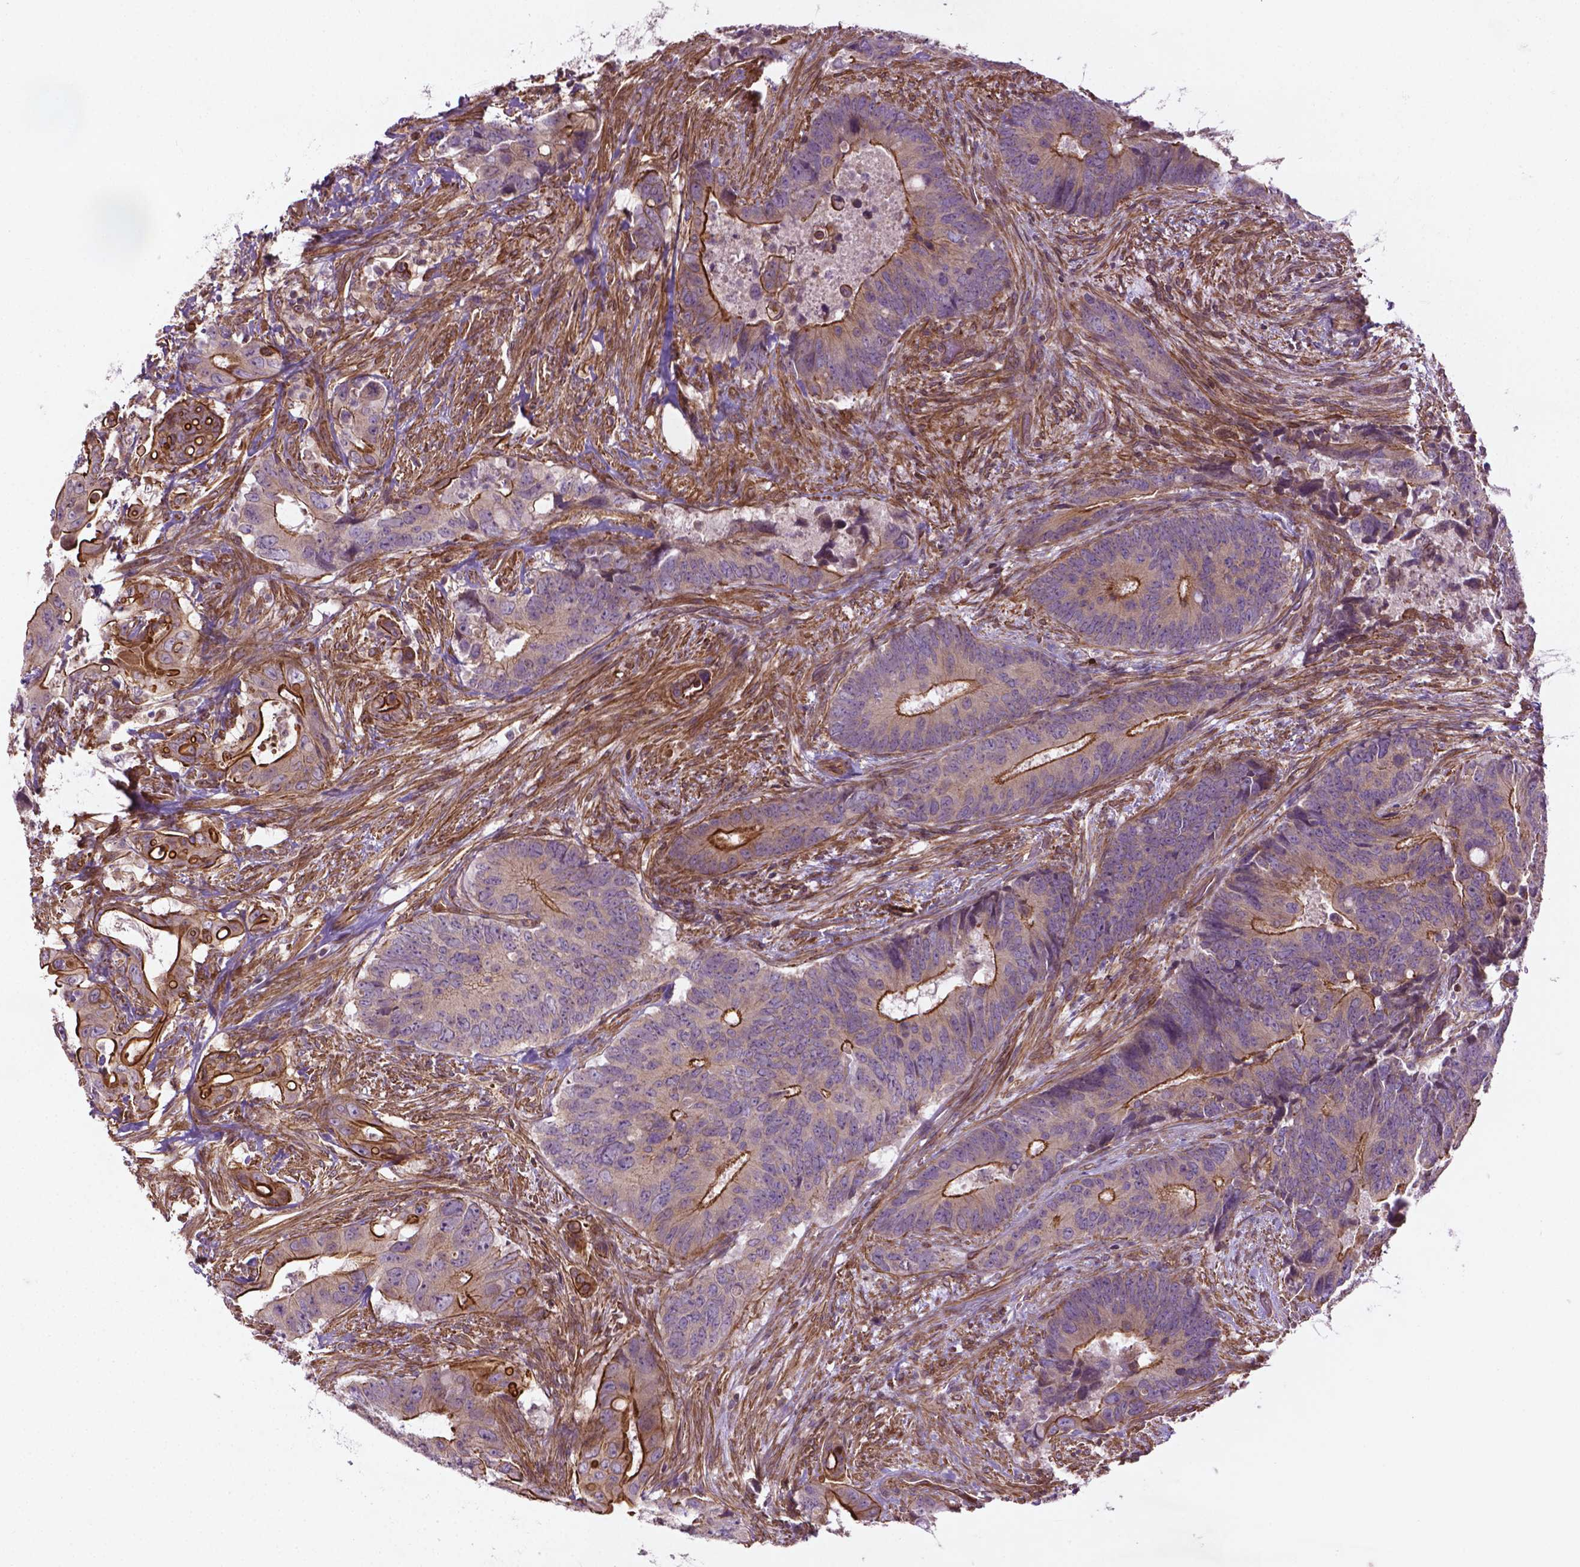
{"staining": {"intensity": "moderate", "quantity": "<25%", "location": "cytoplasmic/membranous"}, "tissue": "colorectal cancer", "cell_type": "Tumor cells", "image_type": "cancer", "snomed": [{"axis": "morphology", "description": "Adenocarcinoma, NOS"}, {"axis": "topography", "description": "Rectum"}], "caption": "Immunohistochemical staining of human adenocarcinoma (colorectal) exhibits moderate cytoplasmic/membranous protein expression in about <25% of tumor cells.", "gene": "TCHP", "patient": {"sex": "male", "age": 78}}